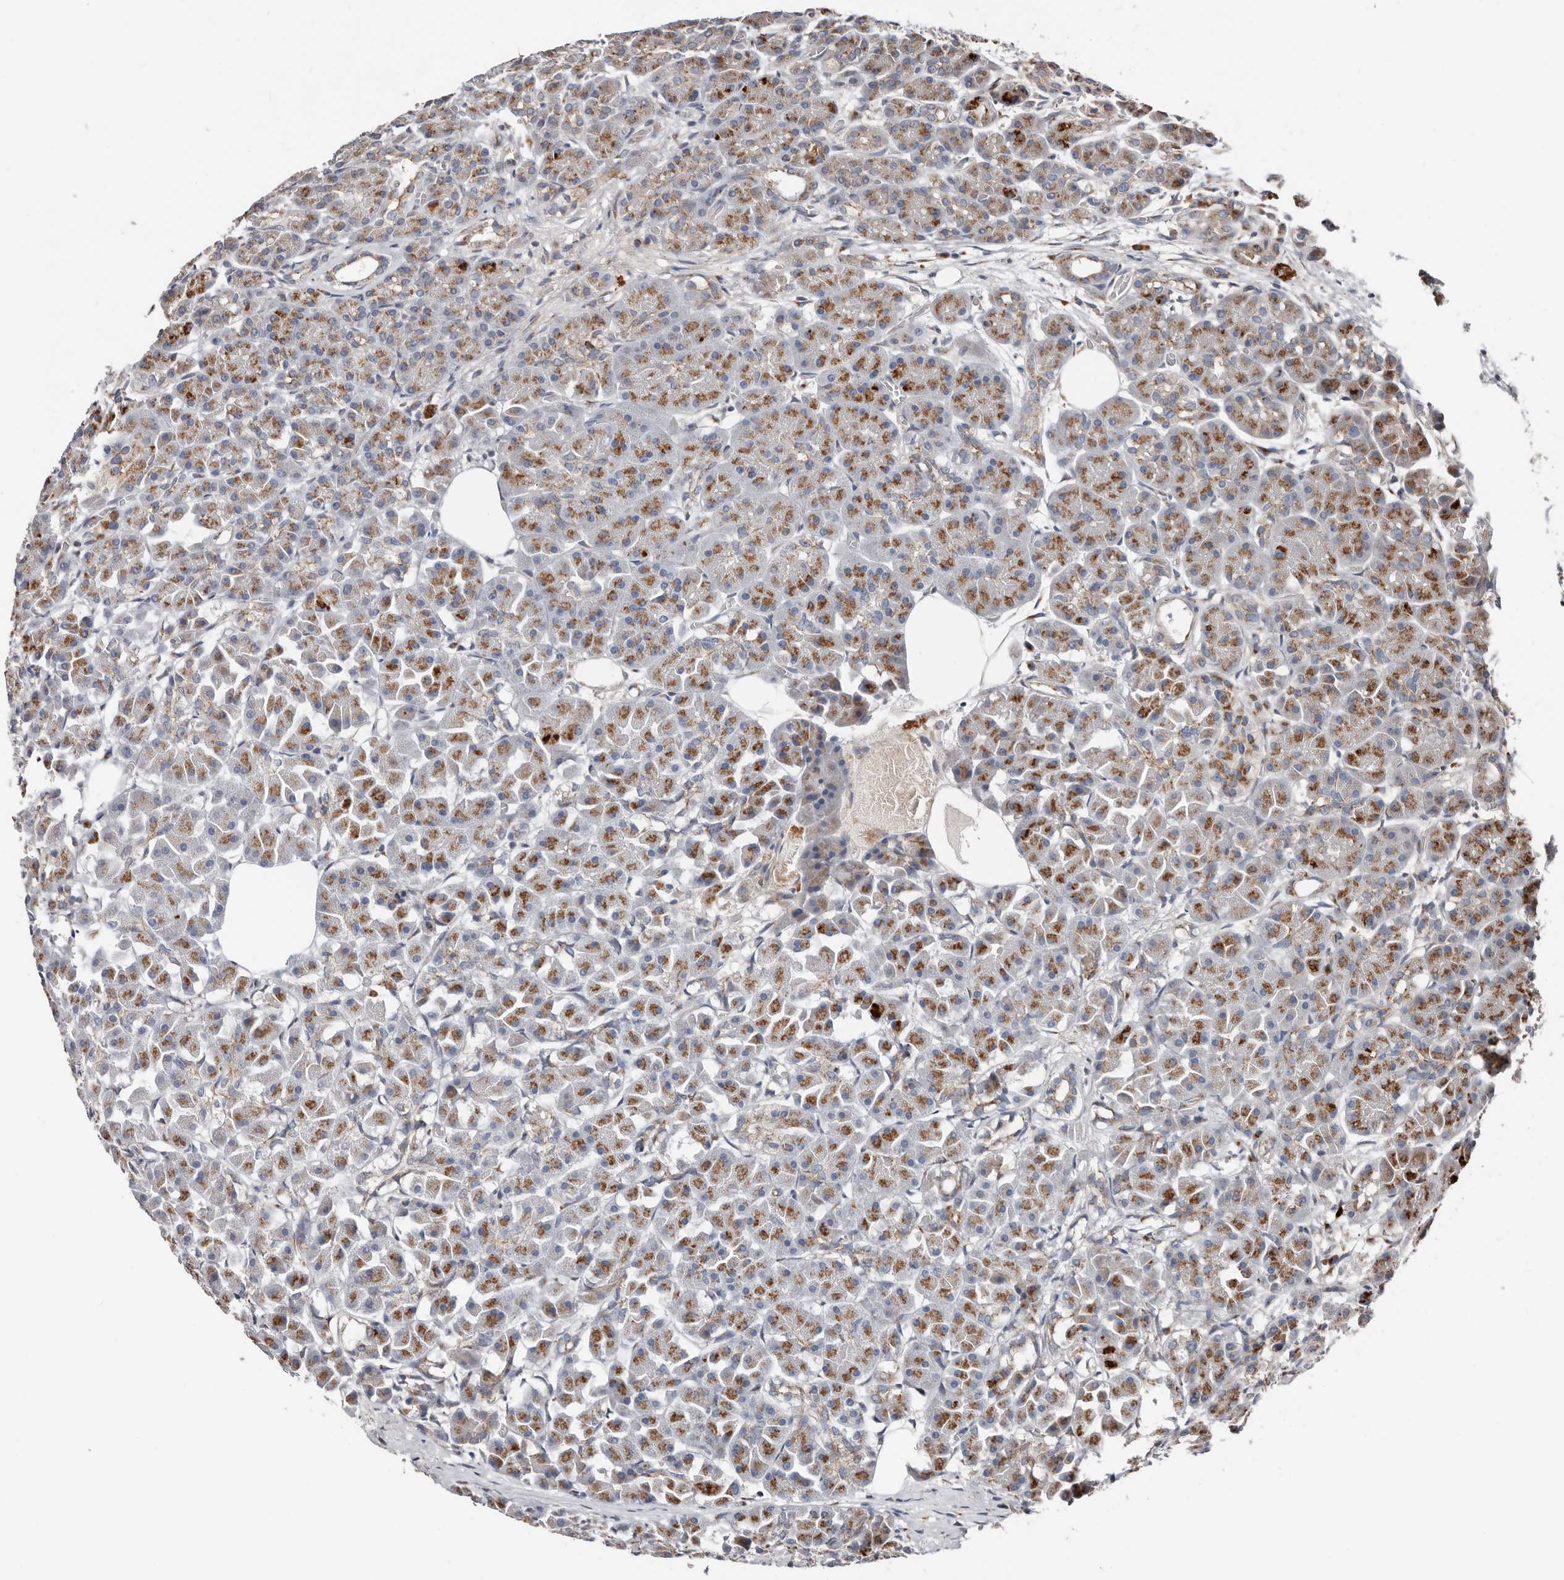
{"staining": {"intensity": "moderate", "quantity": ">75%", "location": "cytoplasmic/membranous"}, "tissue": "pancreas", "cell_type": "Exocrine glandular cells", "image_type": "normal", "snomed": [{"axis": "morphology", "description": "Normal tissue, NOS"}, {"axis": "topography", "description": "Pancreas"}], "caption": "Brown immunohistochemical staining in unremarkable pancreas displays moderate cytoplasmic/membranous positivity in approximately >75% of exocrine glandular cells. The staining was performed using DAB to visualize the protein expression in brown, while the nuclei were stained in blue with hematoxylin (Magnification: 20x).", "gene": "COG1", "patient": {"sex": "male", "age": 63}}